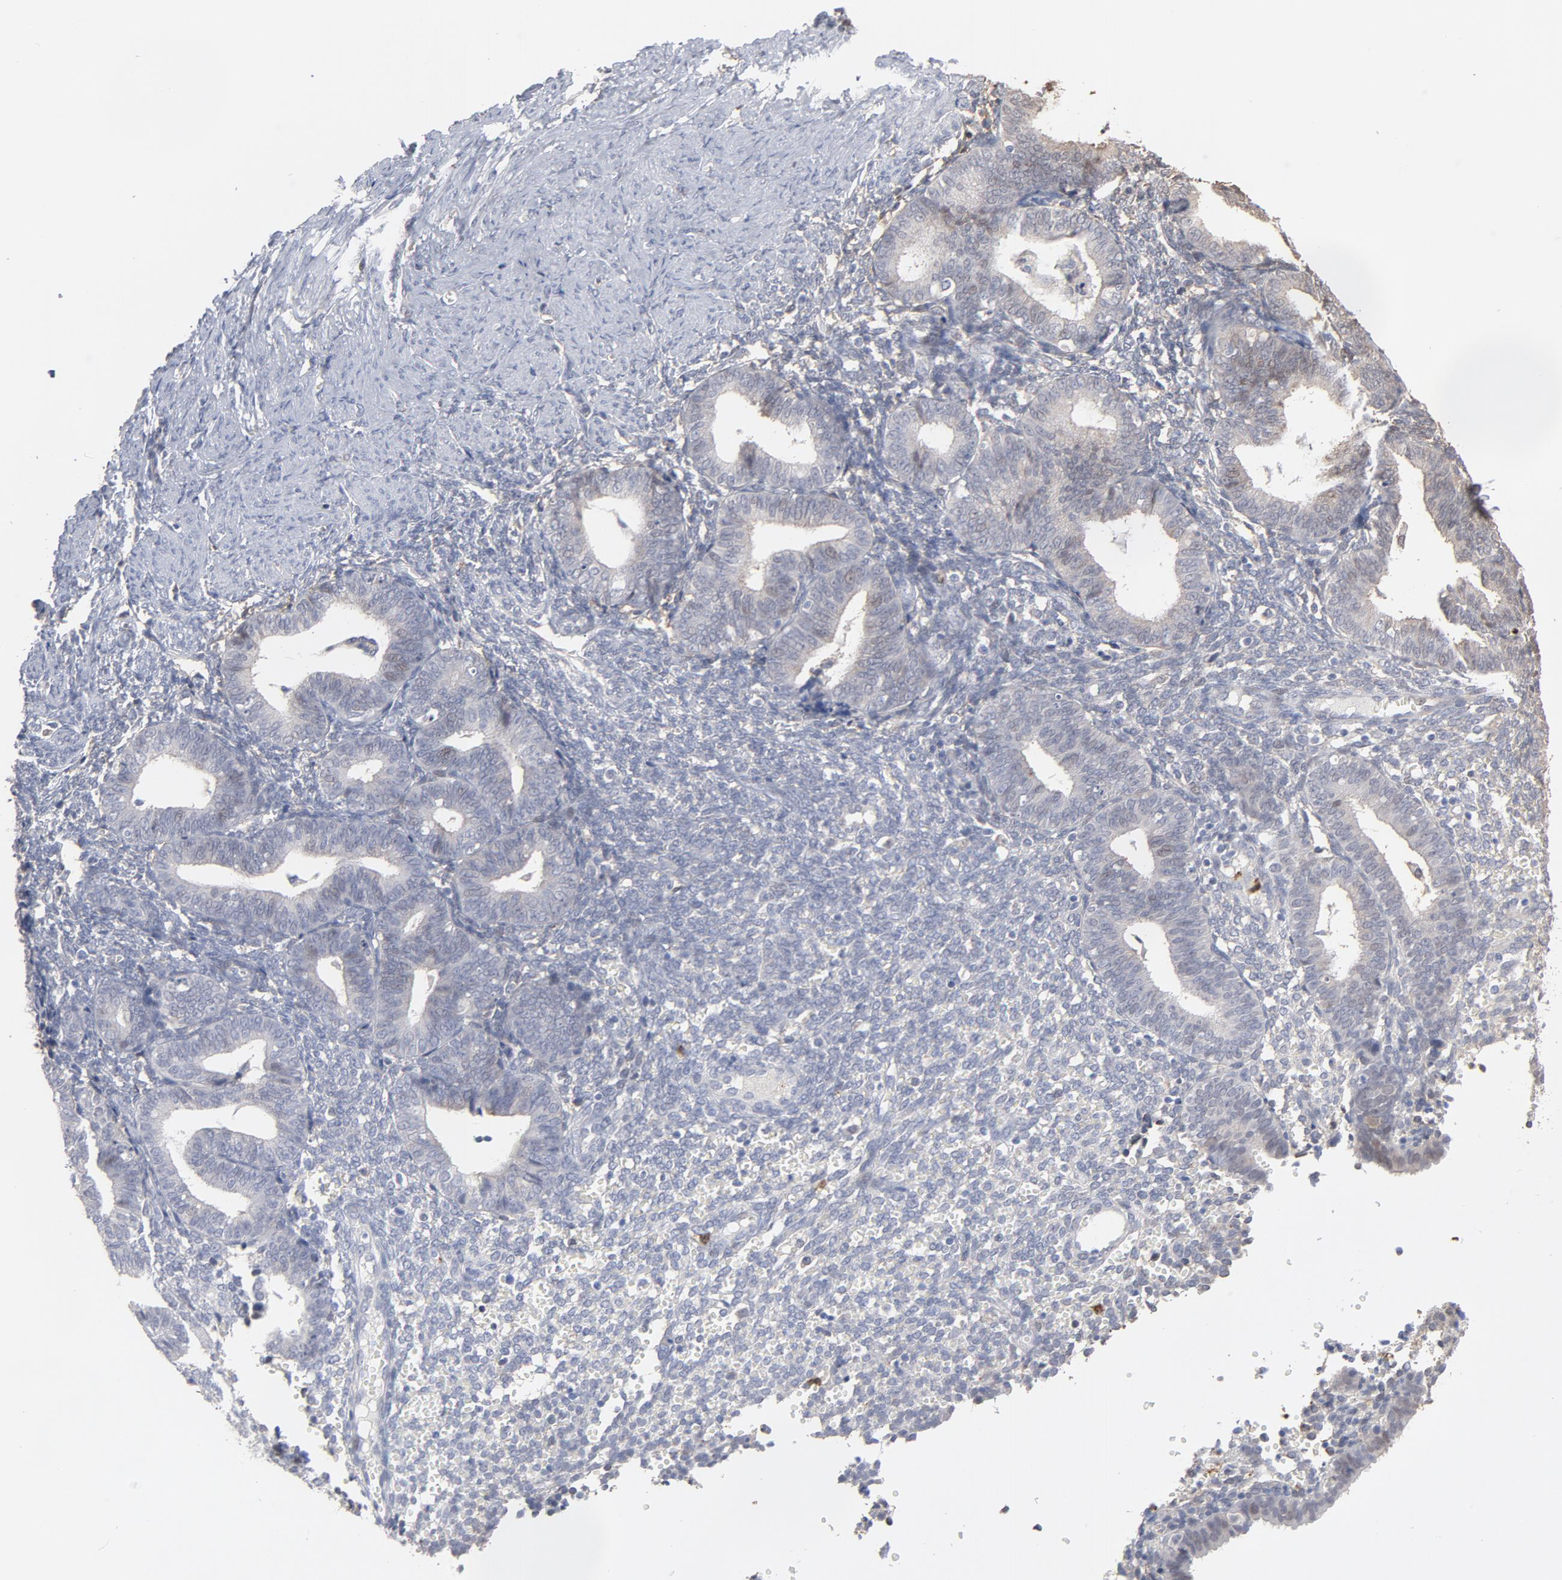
{"staining": {"intensity": "negative", "quantity": "none", "location": "none"}, "tissue": "endometrium", "cell_type": "Cells in endometrial stroma", "image_type": "normal", "snomed": [{"axis": "morphology", "description": "Normal tissue, NOS"}, {"axis": "topography", "description": "Endometrium"}], "caption": "The image reveals no significant expression in cells in endometrial stroma of endometrium. Brightfield microscopy of IHC stained with DAB (brown) and hematoxylin (blue), captured at high magnification.", "gene": "PNMA1", "patient": {"sex": "female", "age": 61}}